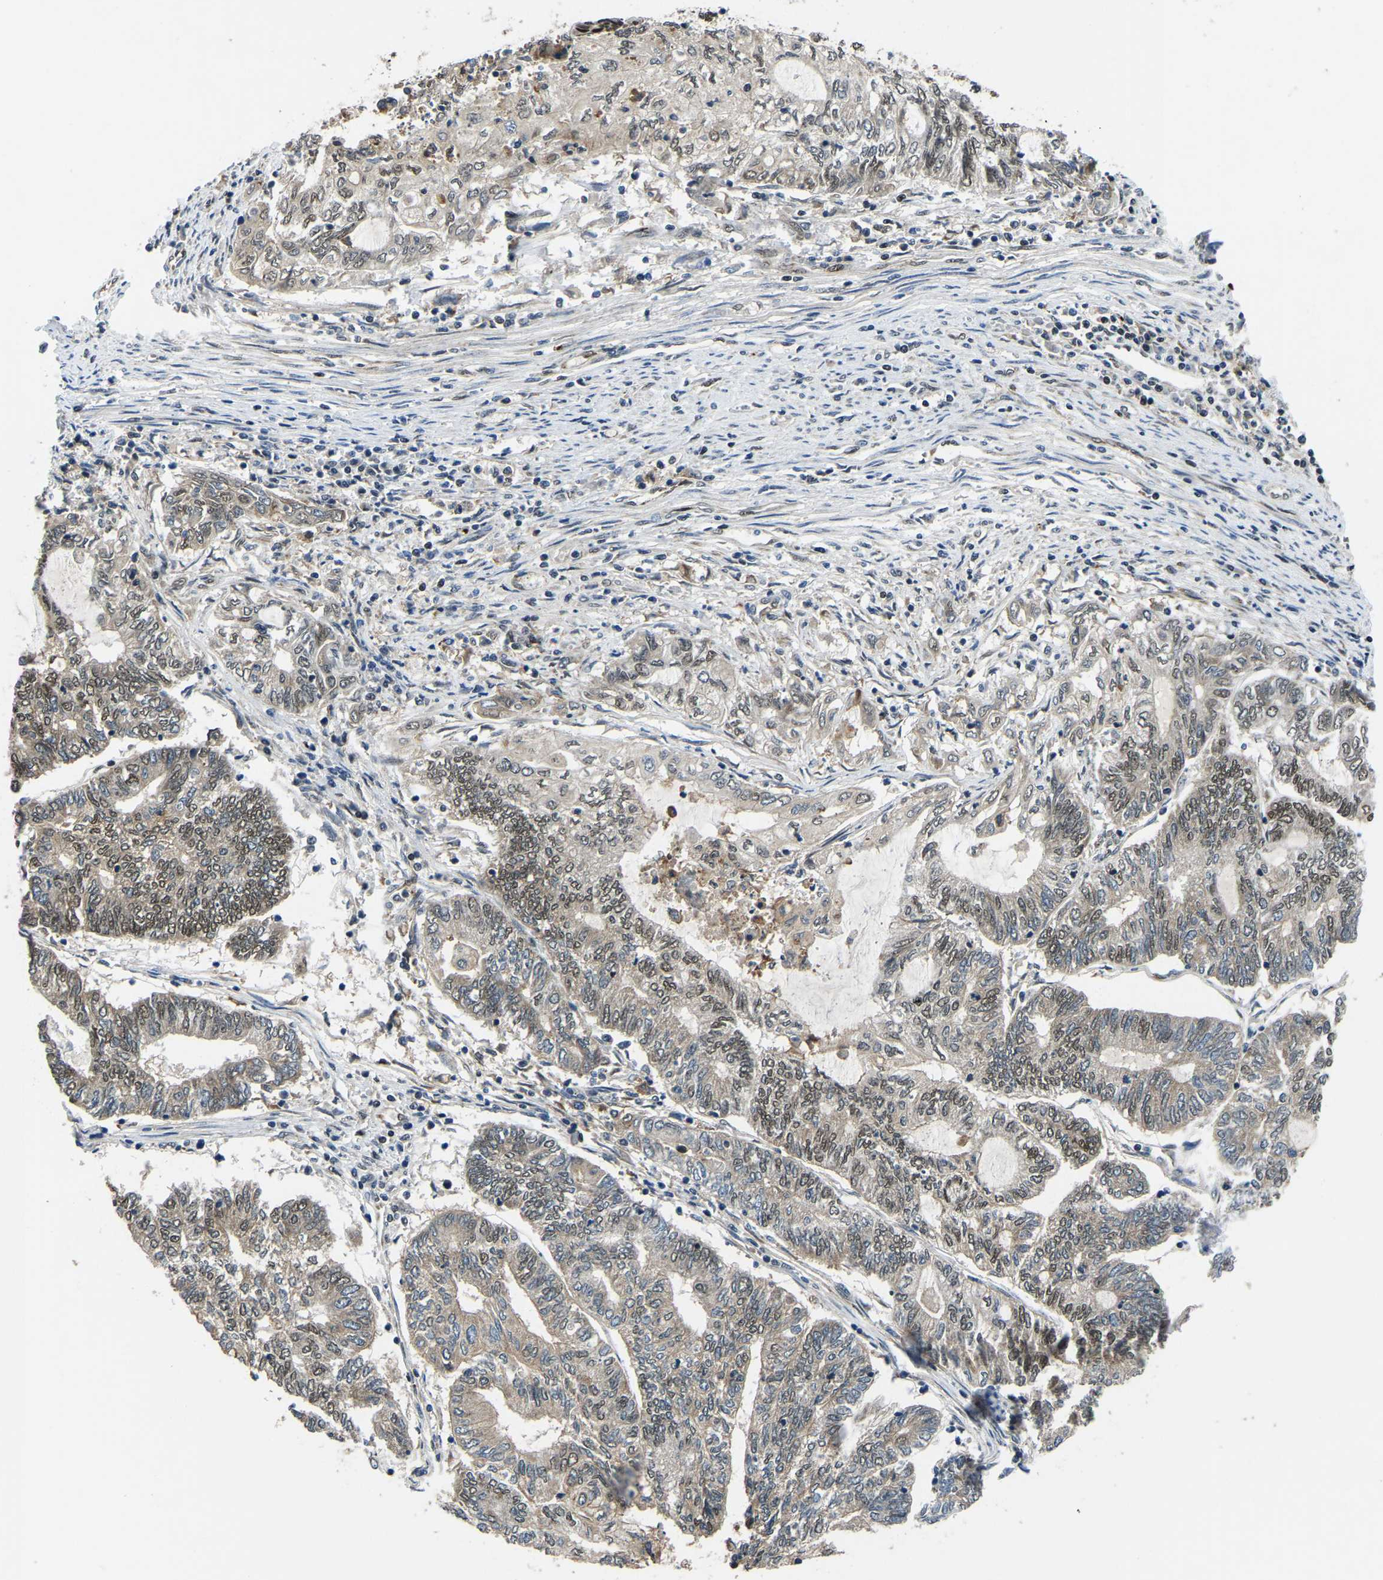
{"staining": {"intensity": "moderate", "quantity": ">75%", "location": "cytoplasmic/membranous,nuclear"}, "tissue": "endometrial cancer", "cell_type": "Tumor cells", "image_type": "cancer", "snomed": [{"axis": "morphology", "description": "Adenocarcinoma, NOS"}, {"axis": "topography", "description": "Uterus"}, {"axis": "topography", "description": "Endometrium"}], "caption": "A photomicrograph showing moderate cytoplasmic/membranous and nuclear expression in about >75% of tumor cells in endometrial cancer (adenocarcinoma), as visualized by brown immunohistochemical staining.", "gene": "DFFA", "patient": {"sex": "female", "age": 70}}